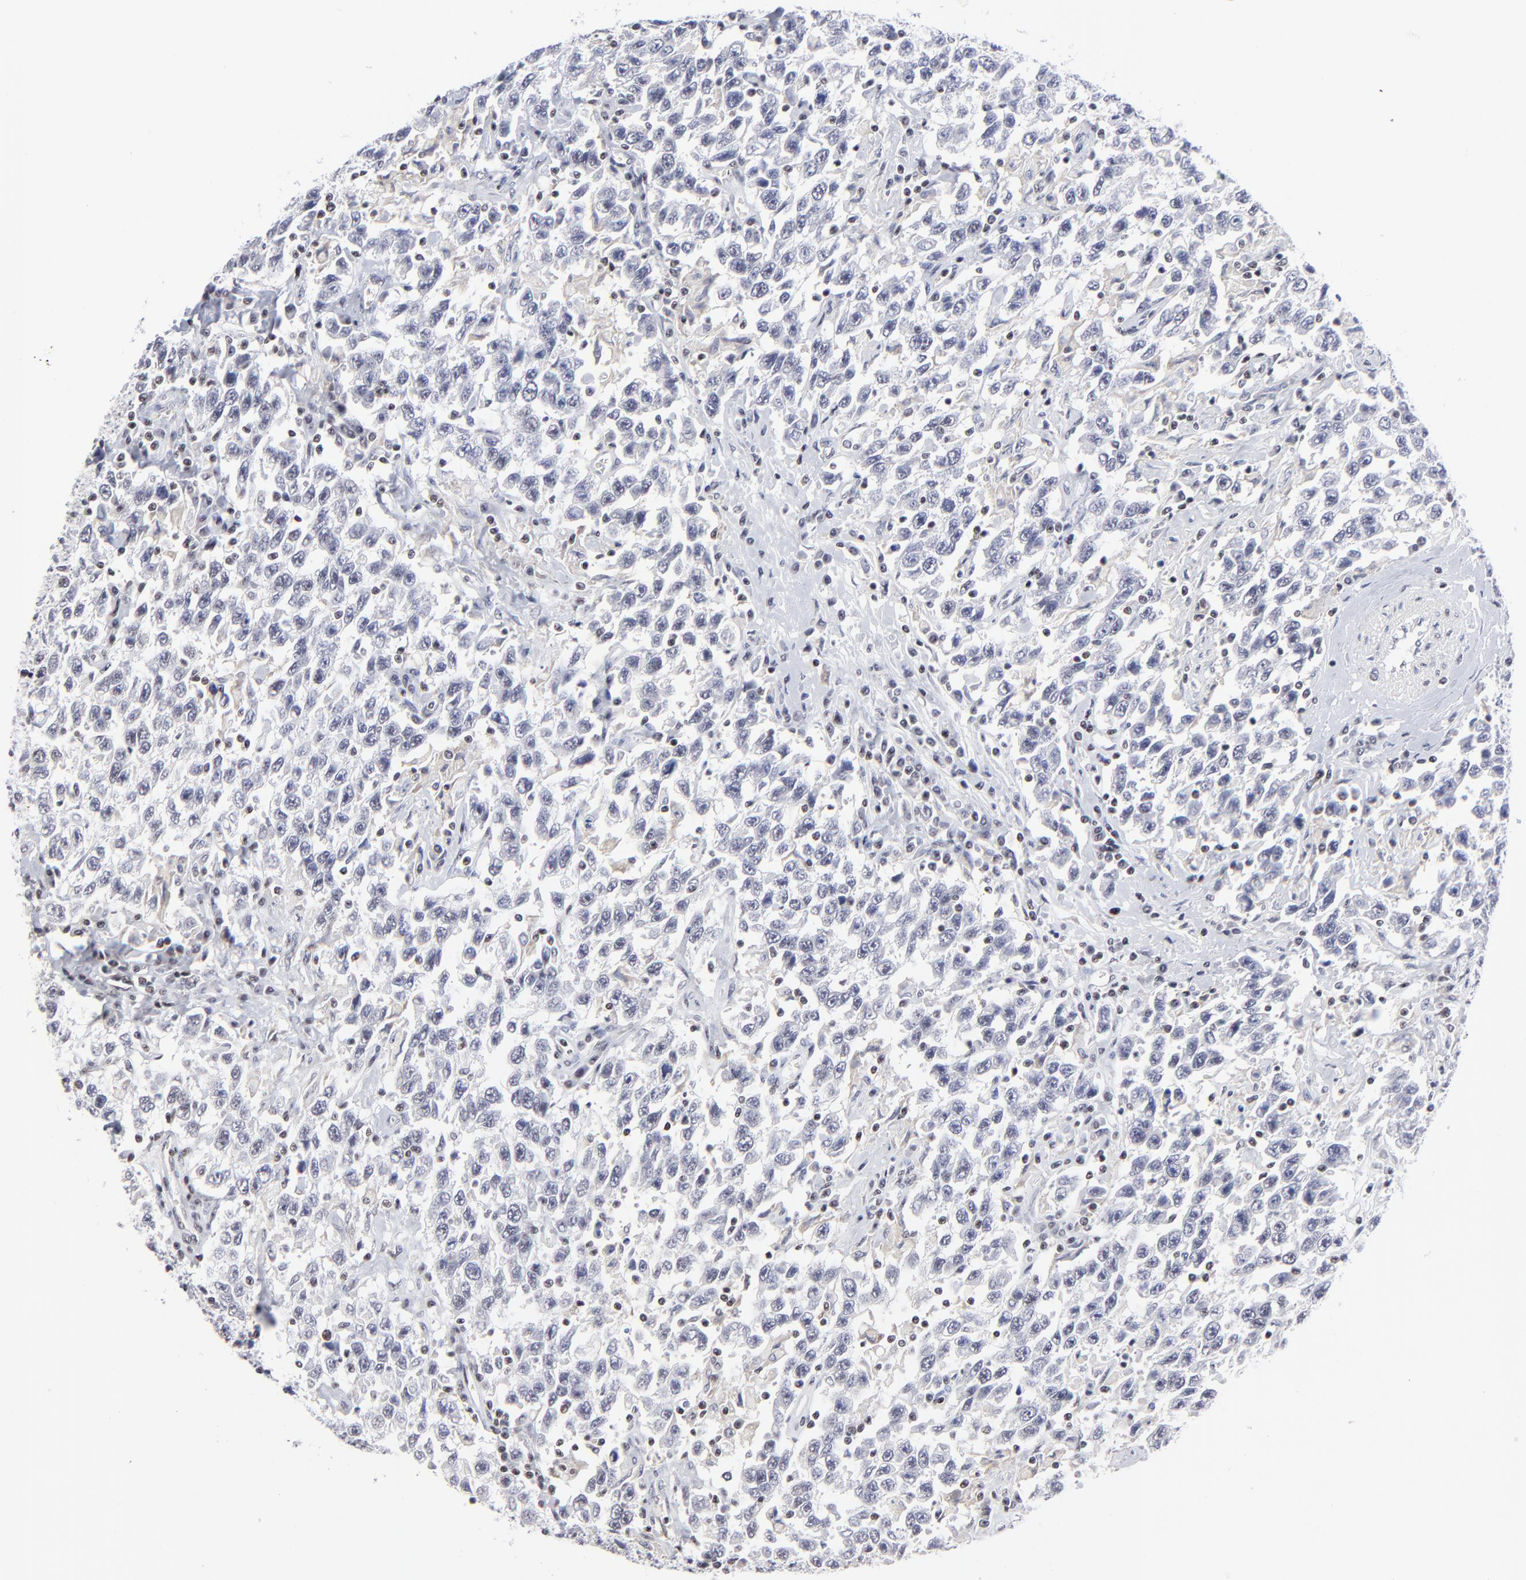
{"staining": {"intensity": "negative", "quantity": "none", "location": "none"}, "tissue": "testis cancer", "cell_type": "Tumor cells", "image_type": "cancer", "snomed": [{"axis": "morphology", "description": "Seminoma, NOS"}, {"axis": "topography", "description": "Testis"}], "caption": "This is an immunohistochemistry photomicrograph of human seminoma (testis). There is no positivity in tumor cells.", "gene": "SP2", "patient": {"sex": "male", "age": 41}}